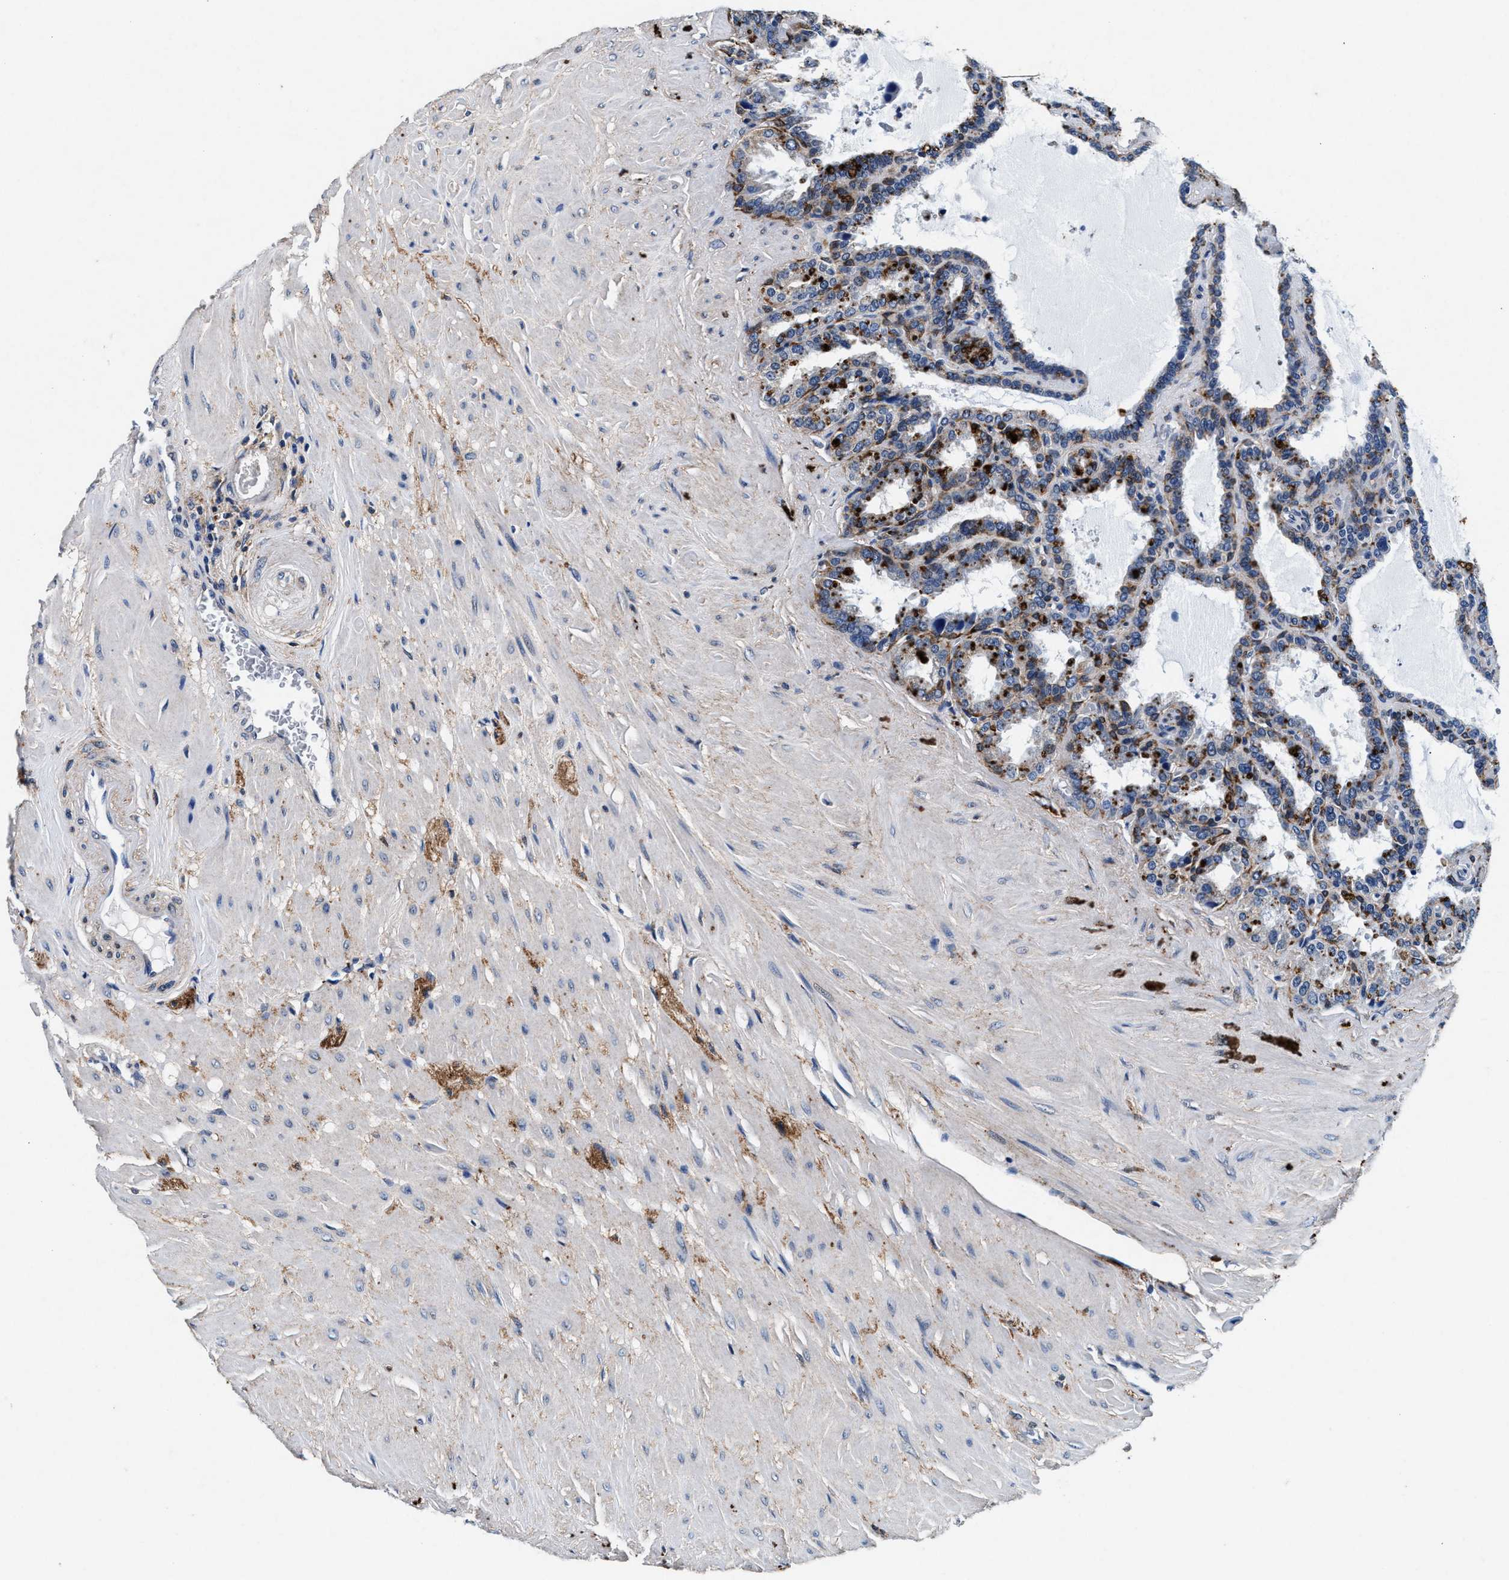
{"staining": {"intensity": "moderate", "quantity": ">75%", "location": "cytoplasmic/membranous"}, "tissue": "seminal vesicle", "cell_type": "Glandular cells", "image_type": "normal", "snomed": [{"axis": "morphology", "description": "Normal tissue, NOS"}, {"axis": "topography", "description": "Seminal veicle"}], "caption": "Immunohistochemical staining of normal seminal vesicle exhibits moderate cytoplasmic/membranous protein staining in approximately >75% of glandular cells. Immunohistochemistry (ihc) stains the protein of interest in brown and the nuclei are stained blue.", "gene": "SLC8A1", "patient": {"sex": "male", "age": 46}}